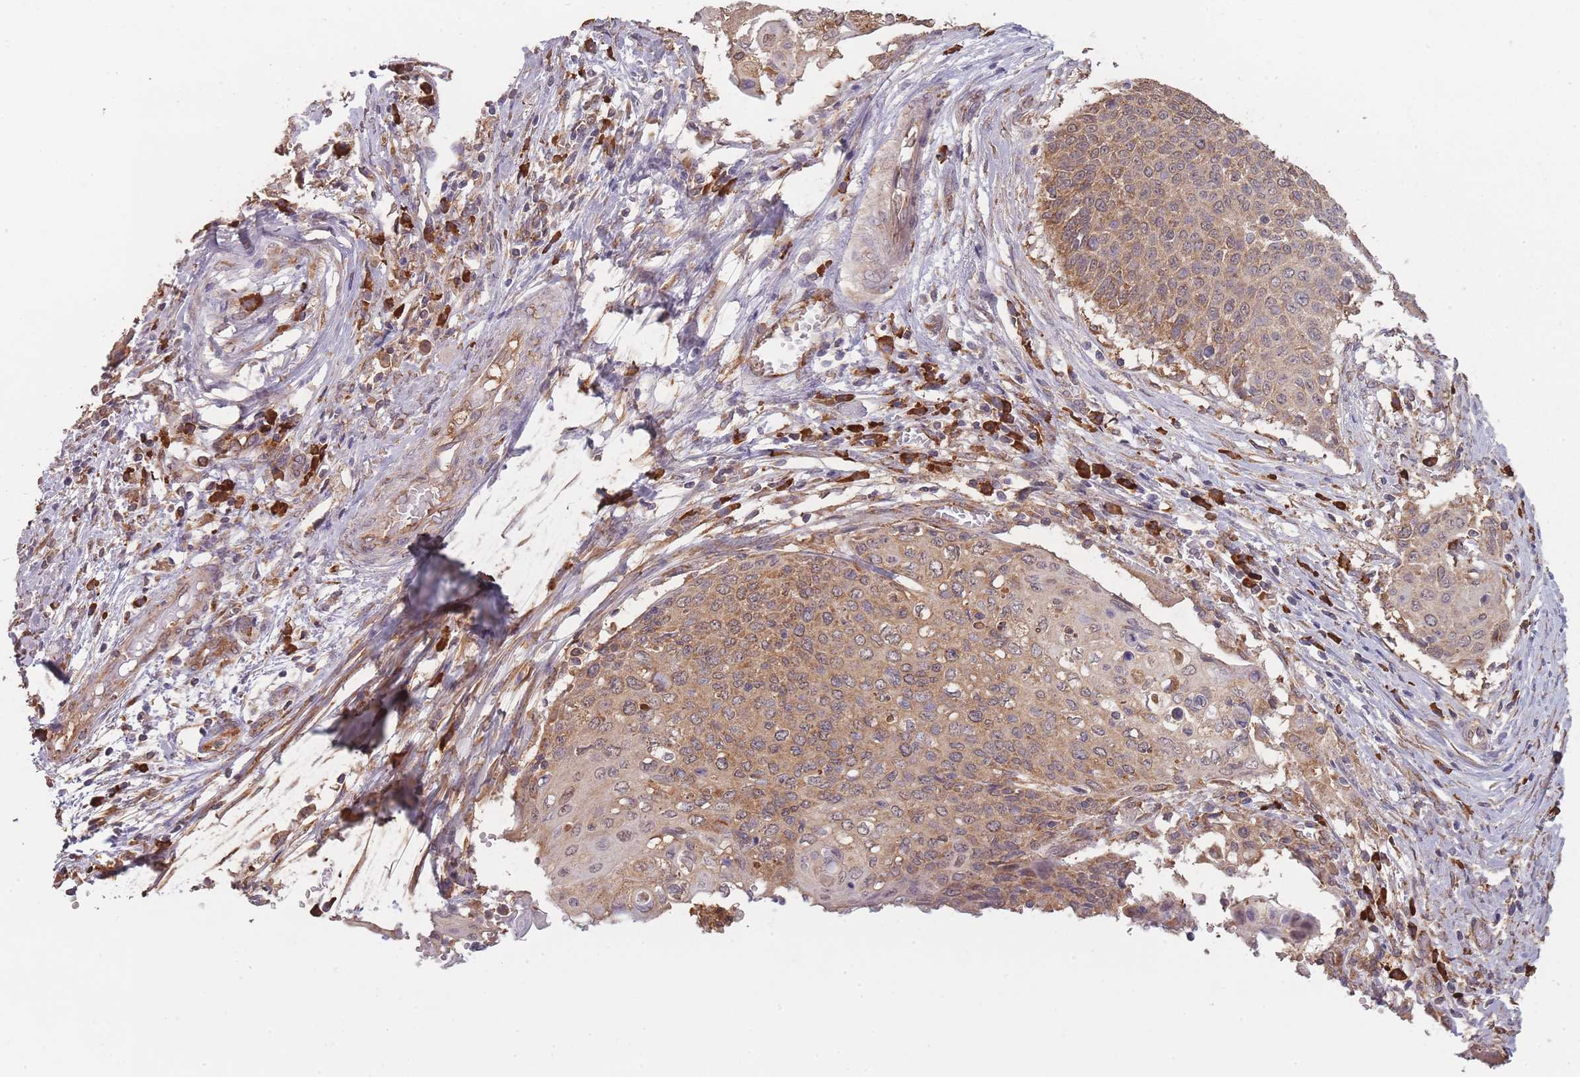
{"staining": {"intensity": "moderate", "quantity": ">75%", "location": "cytoplasmic/membranous"}, "tissue": "cervical cancer", "cell_type": "Tumor cells", "image_type": "cancer", "snomed": [{"axis": "morphology", "description": "Squamous cell carcinoma, NOS"}, {"axis": "topography", "description": "Cervix"}], "caption": "Immunohistochemistry (IHC) (DAB (3,3'-diaminobenzidine)) staining of cervical cancer (squamous cell carcinoma) demonstrates moderate cytoplasmic/membranous protein staining in approximately >75% of tumor cells. The protein is shown in brown color, while the nuclei are stained blue.", "gene": "SANBR", "patient": {"sex": "female", "age": 39}}